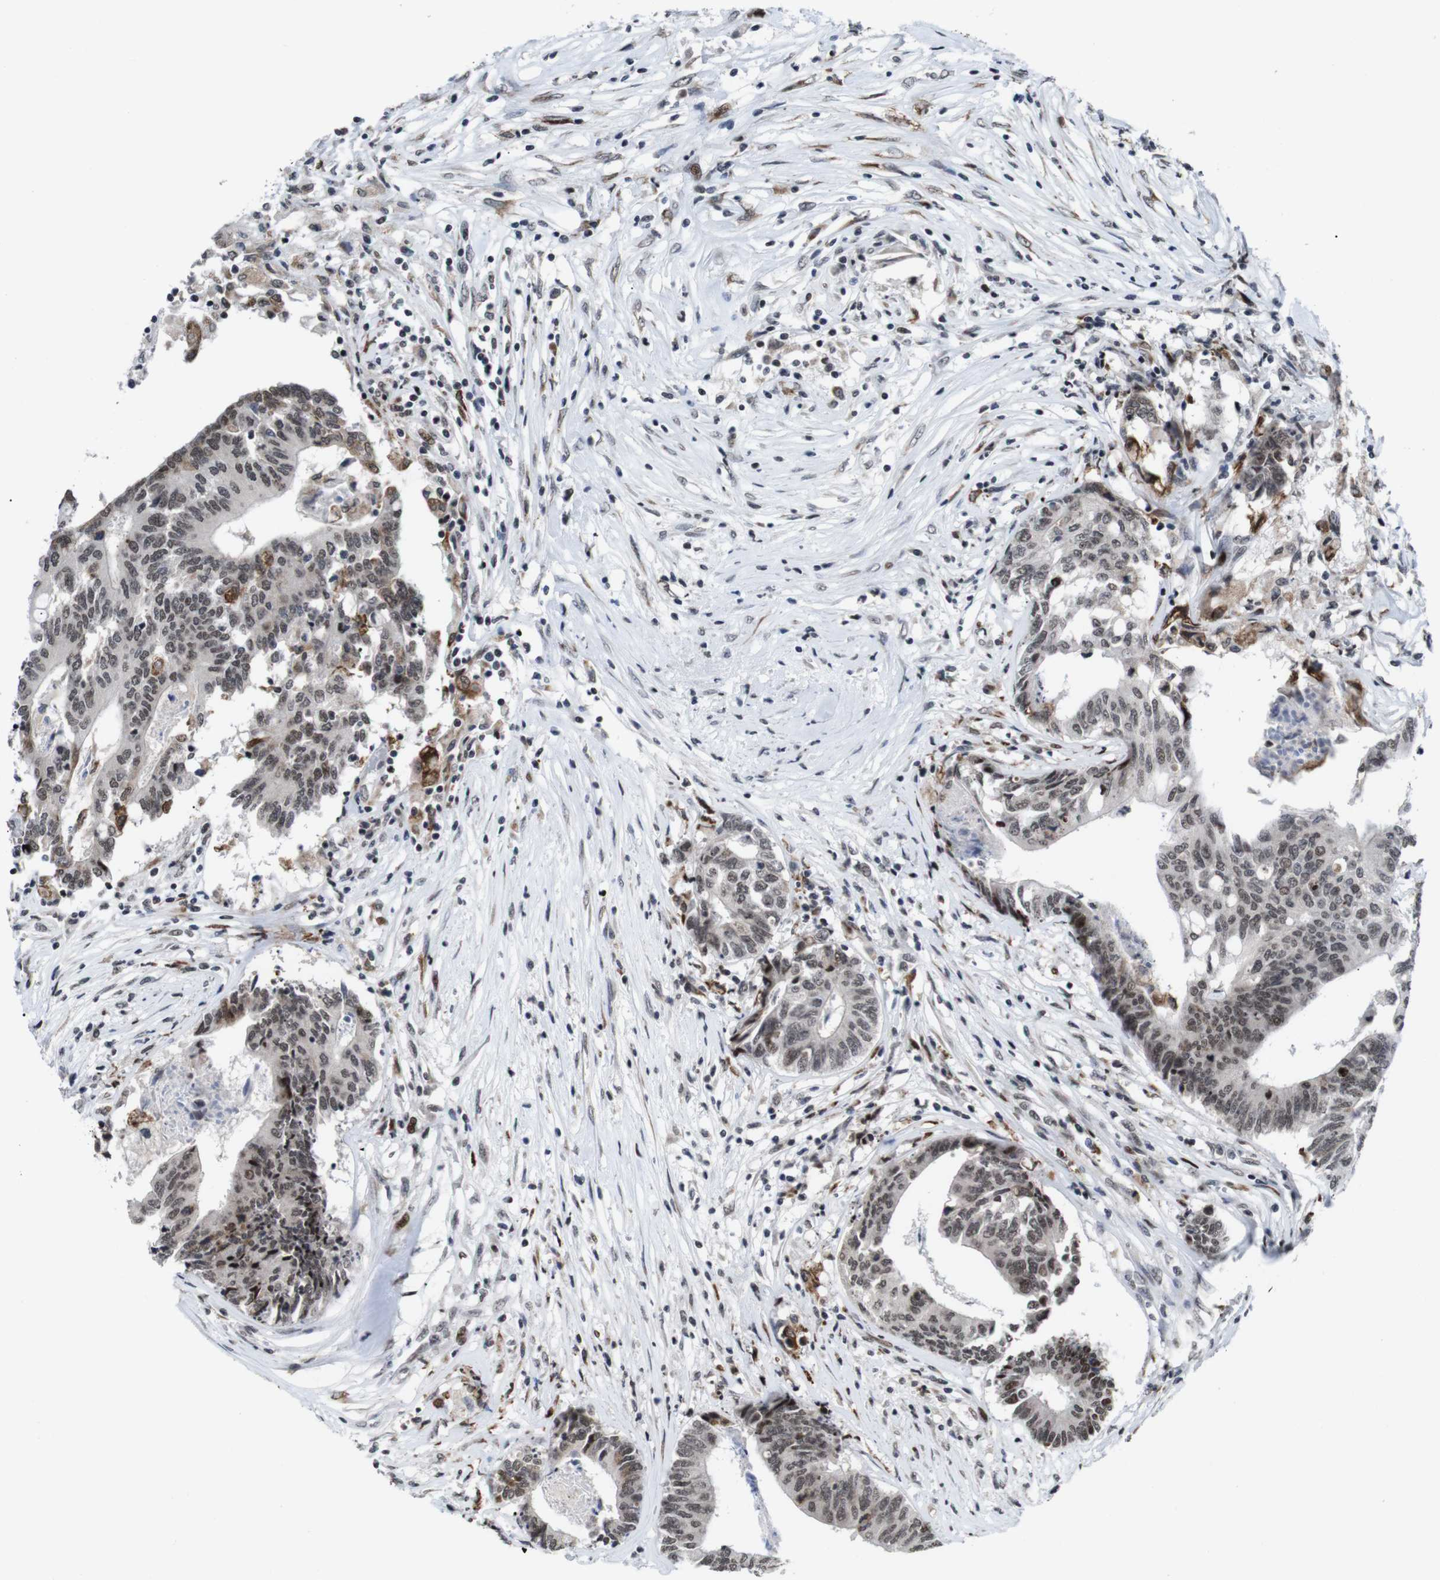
{"staining": {"intensity": "weak", "quantity": ">75%", "location": "nuclear"}, "tissue": "colorectal cancer", "cell_type": "Tumor cells", "image_type": "cancer", "snomed": [{"axis": "morphology", "description": "Adenocarcinoma, NOS"}, {"axis": "topography", "description": "Rectum"}], "caption": "Colorectal cancer (adenocarcinoma) stained for a protein reveals weak nuclear positivity in tumor cells.", "gene": "EIF4G1", "patient": {"sex": "male", "age": 63}}